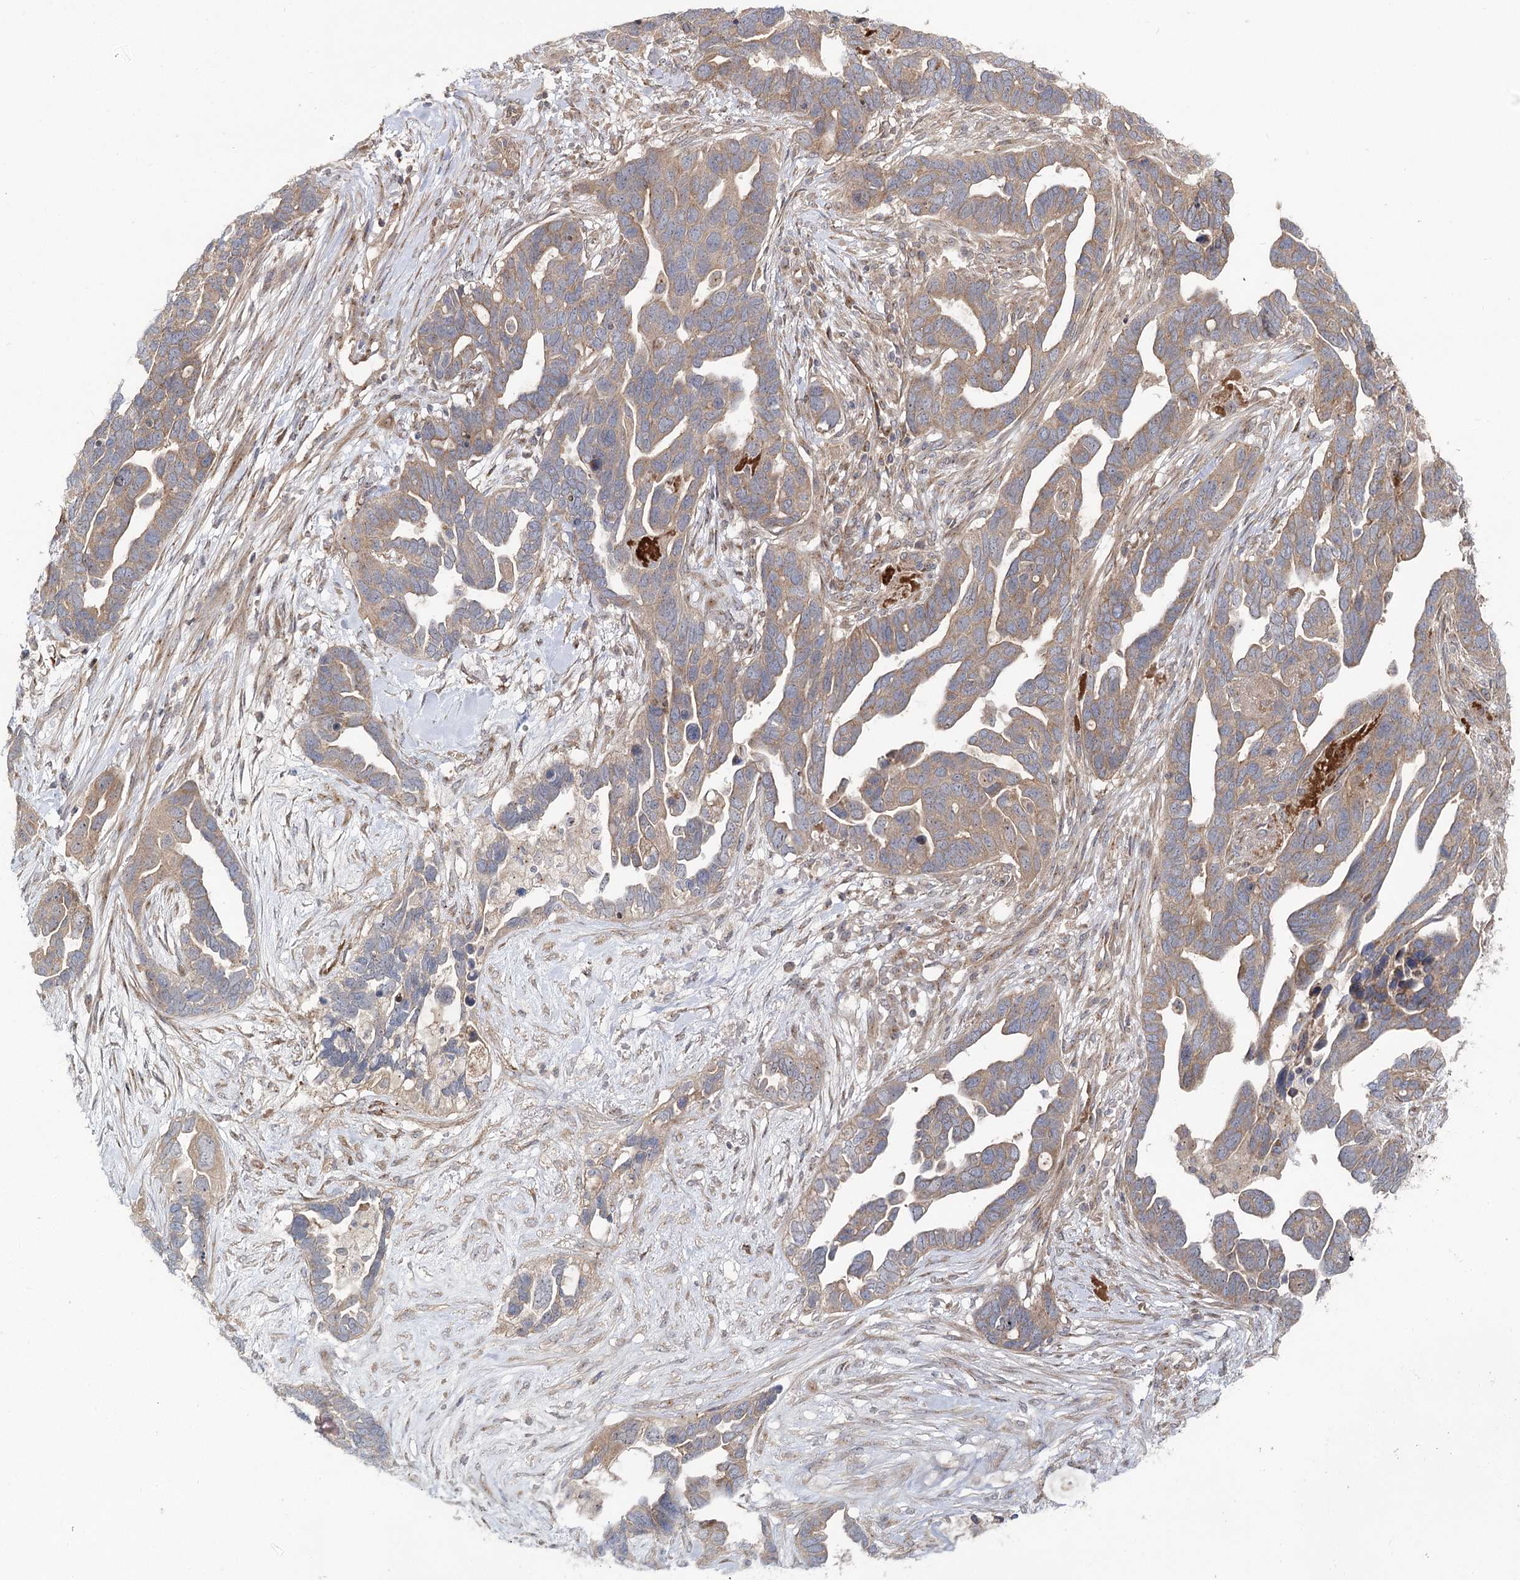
{"staining": {"intensity": "moderate", "quantity": ">75%", "location": "cytoplasmic/membranous"}, "tissue": "ovarian cancer", "cell_type": "Tumor cells", "image_type": "cancer", "snomed": [{"axis": "morphology", "description": "Cystadenocarcinoma, serous, NOS"}, {"axis": "topography", "description": "Ovary"}], "caption": "DAB immunohistochemical staining of ovarian cancer (serous cystadenocarcinoma) exhibits moderate cytoplasmic/membranous protein staining in approximately >75% of tumor cells.", "gene": "C11orf80", "patient": {"sex": "female", "age": 54}}